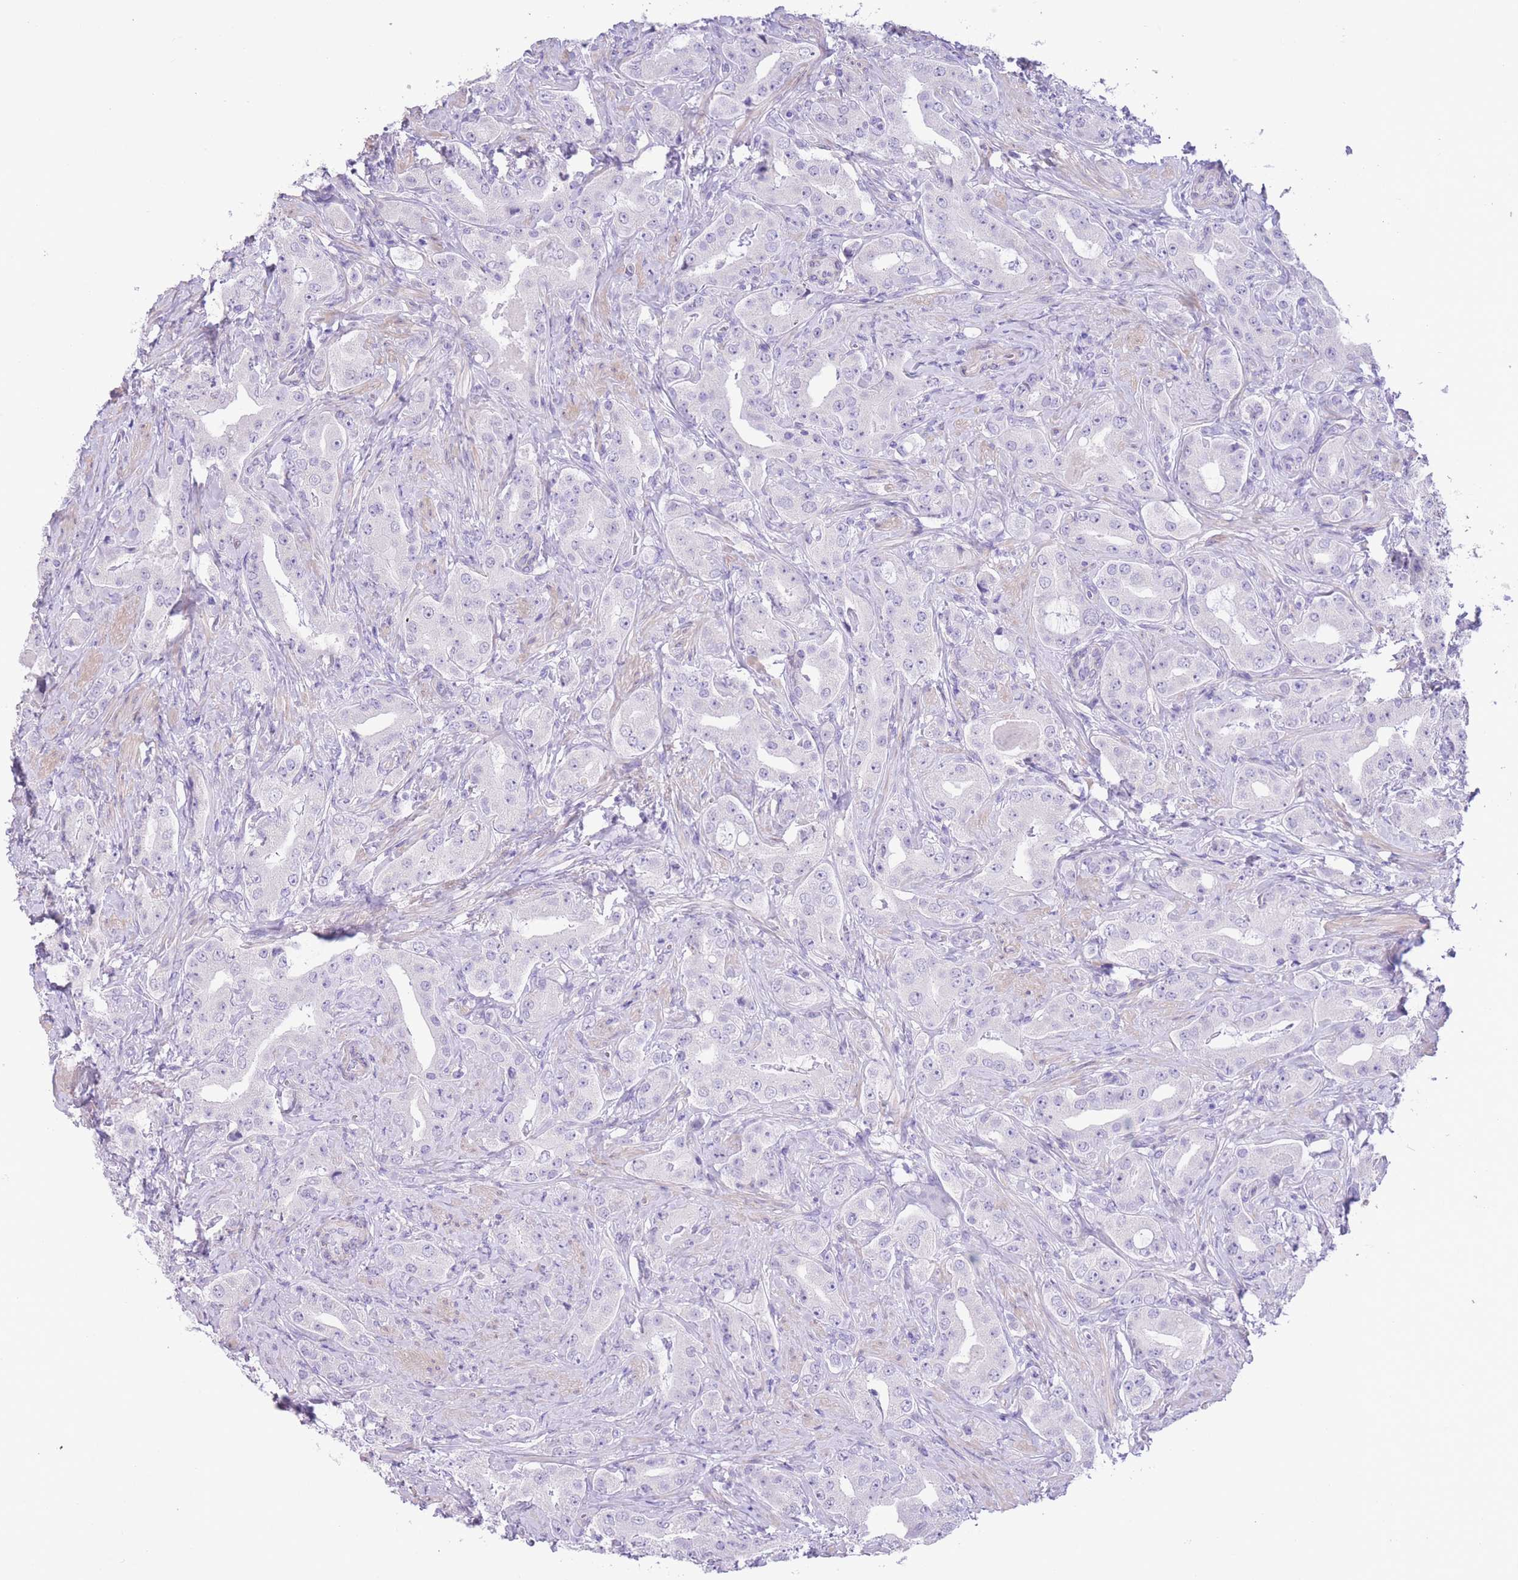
{"staining": {"intensity": "negative", "quantity": "none", "location": "none"}, "tissue": "prostate cancer", "cell_type": "Tumor cells", "image_type": "cancer", "snomed": [{"axis": "morphology", "description": "Adenocarcinoma, High grade"}, {"axis": "topography", "description": "Prostate"}], "caption": "Prostate cancer (adenocarcinoma (high-grade)) stained for a protein using immunohistochemistry demonstrates no positivity tumor cells.", "gene": "RAI2", "patient": {"sex": "male", "age": 63}}